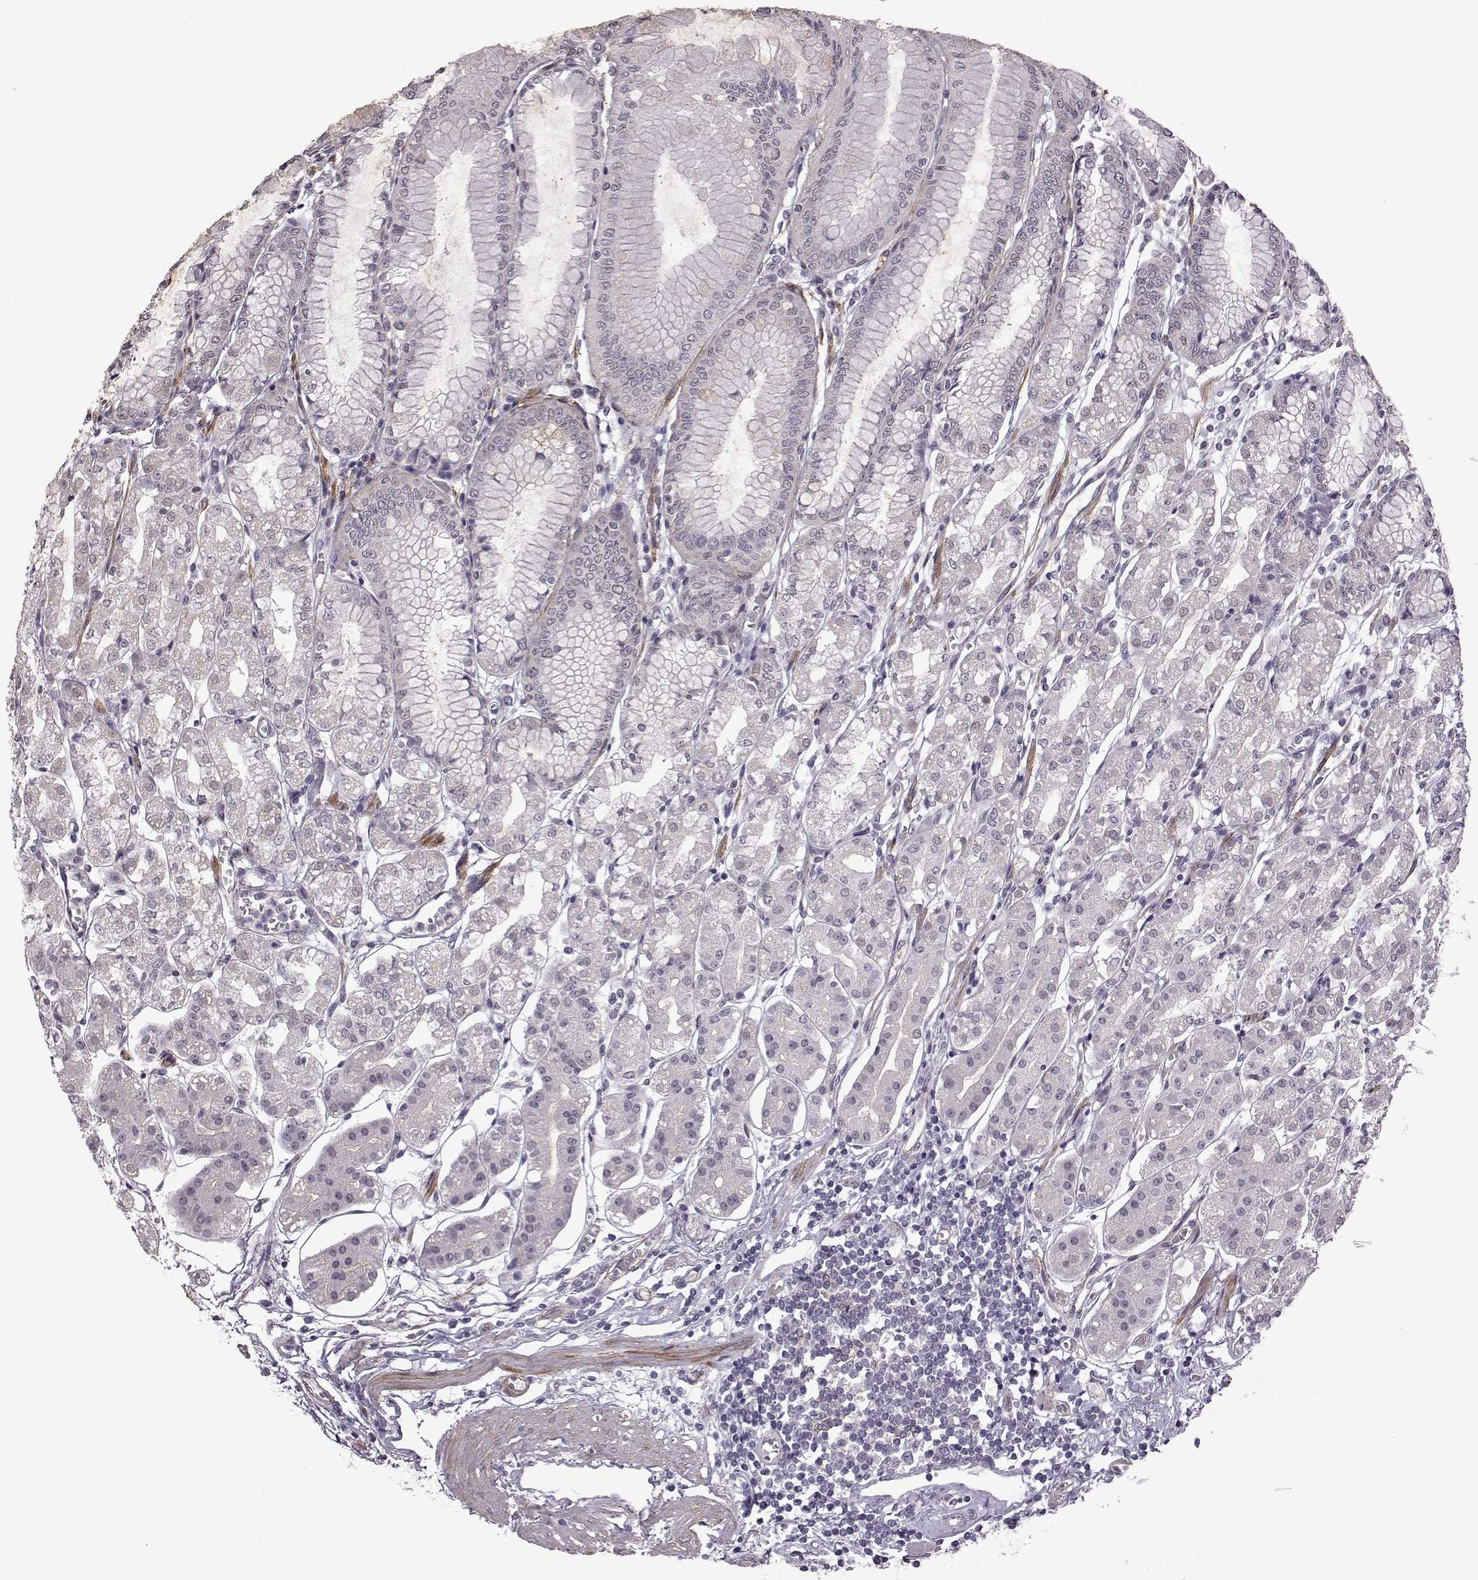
{"staining": {"intensity": "negative", "quantity": "none", "location": "none"}, "tissue": "stomach", "cell_type": "Glandular cells", "image_type": "normal", "snomed": [{"axis": "morphology", "description": "Normal tissue, NOS"}, {"axis": "topography", "description": "Skeletal muscle"}, {"axis": "topography", "description": "Stomach"}], "caption": "IHC image of benign human stomach stained for a protein (brown), which shows no staining in glandular cells. (IHC, brightfield microscopy, high magnification).", "gene": "SYNPO2", "patient": {"sex": "female", "age": 57}}